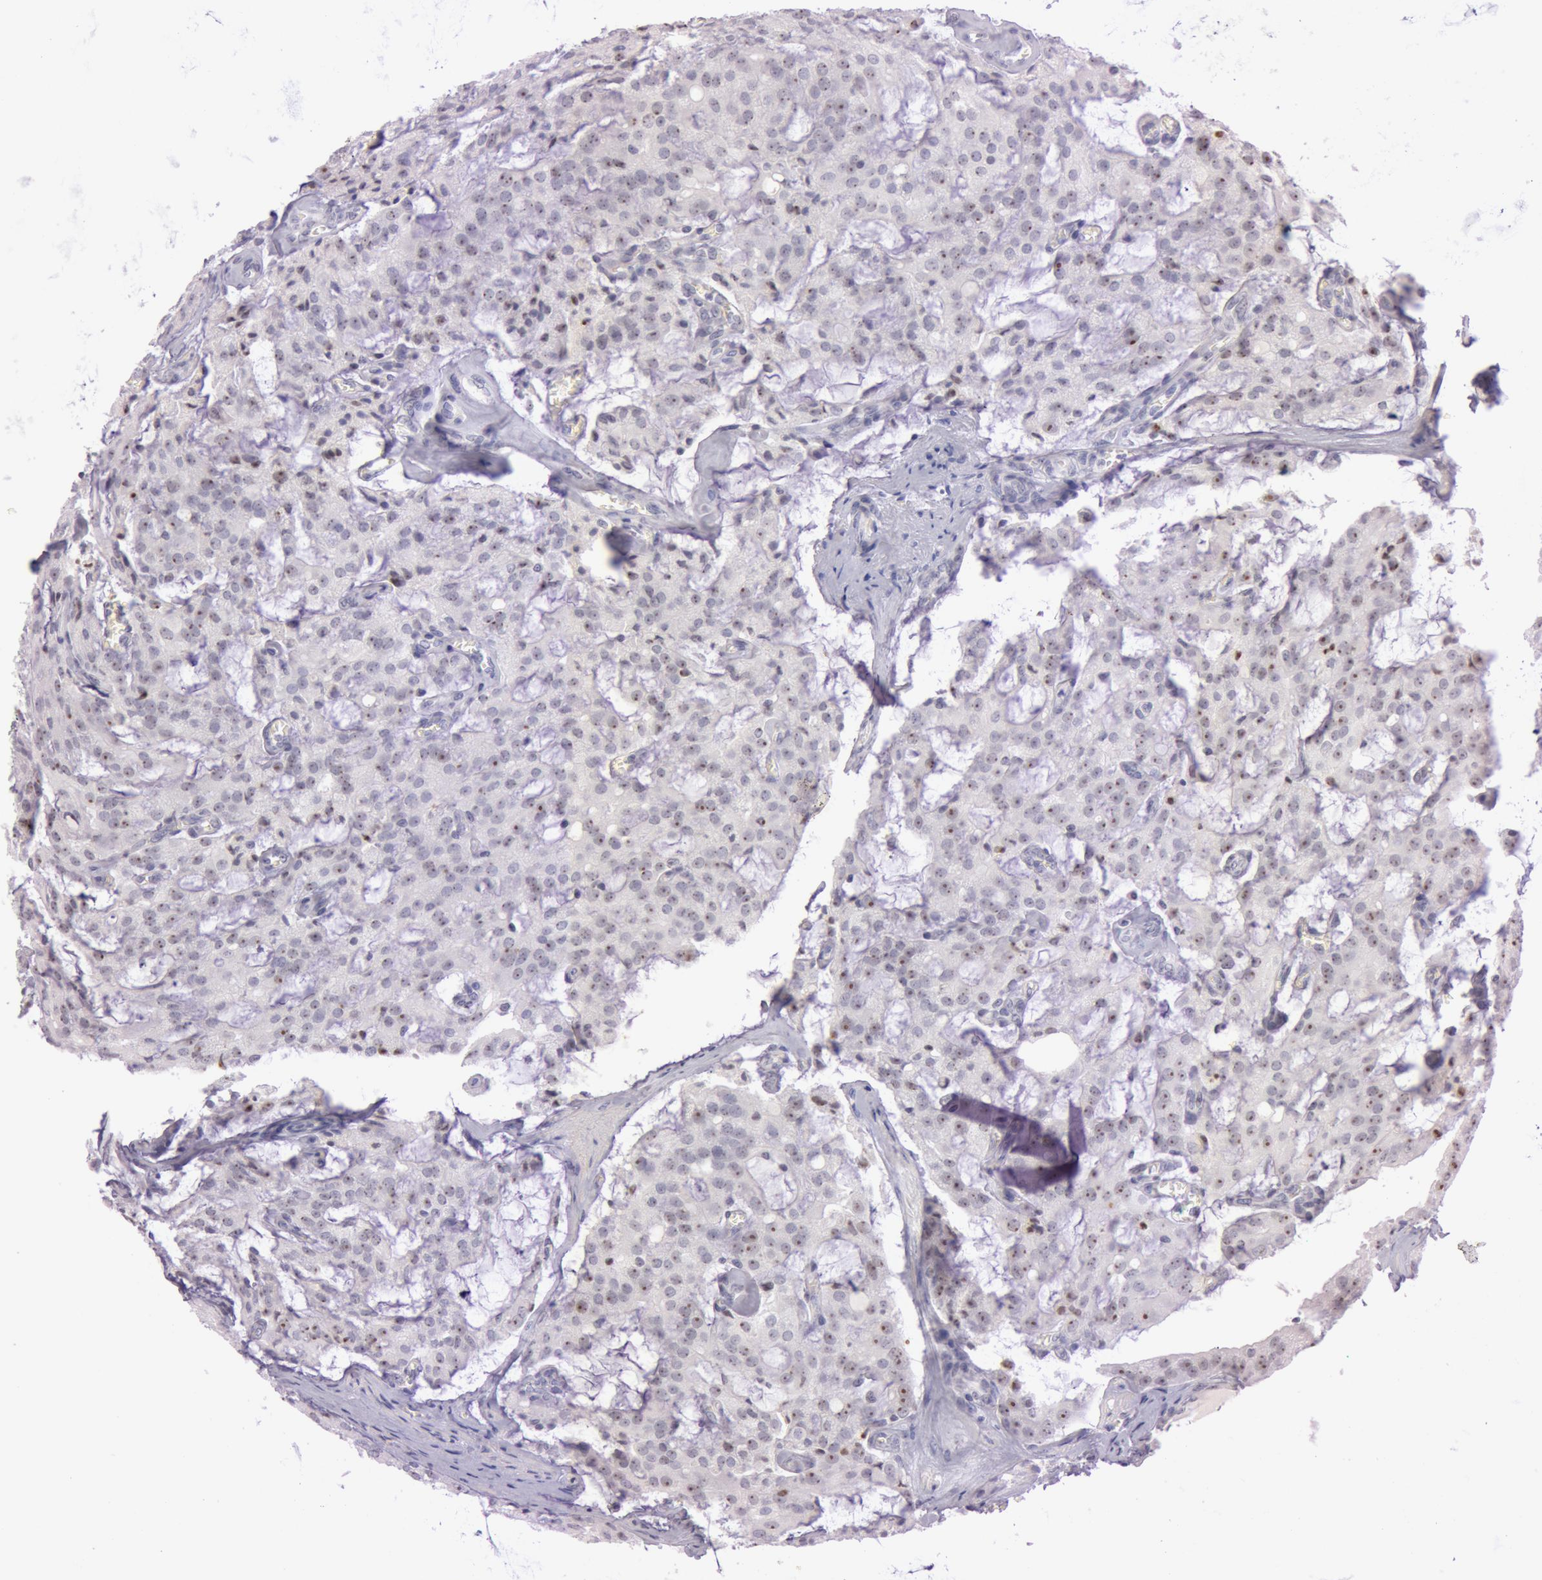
{"staining": {"intensity": "moderate", "quantity": ">75%", "location": "nuclear"}, "tissue": "prostate cancer", "cell_type": "Tumor cells", "image_type": "cancer", "snomed": [{"axis": "morphology", "description": "Adenocarcinoma, Medium grade"}, {"axis": "topography", "description": "Prostate"}], "caption": "IHC (DAB (3,3'-diaminobenzidine)) staining of prostate adenocarcinoma (medium-grade) shows moderate nuclear protein expression in about >75% of tumor cells.", "gene": "FBL", "patient": {"sex": "male", "age": 60}}